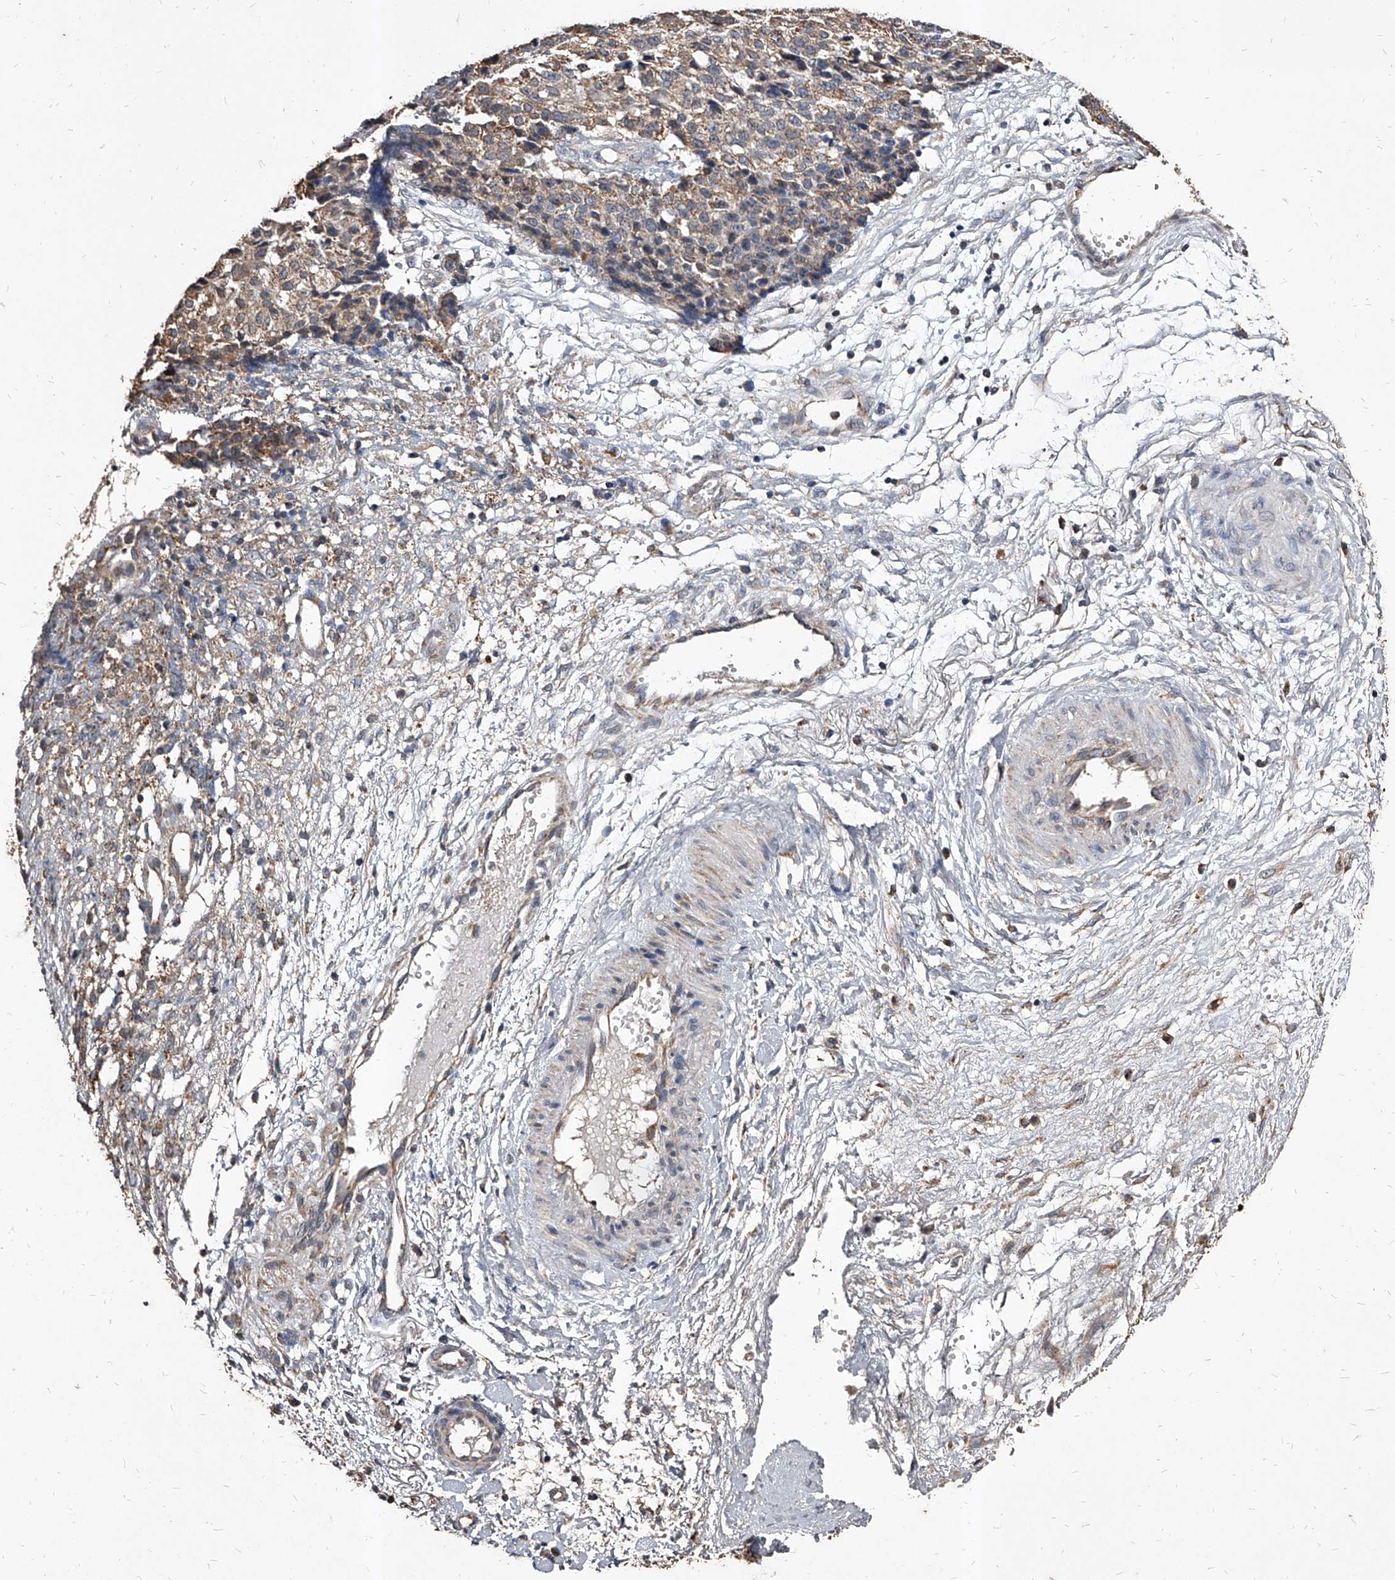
{"staining": {"intensity": "weak", "quantity": ">75%", "location": "cytoplasmic/membranous"}, "tissue": "ovarian cancer", "cell_type": "Tumor cells", "image_type": "cancer", "snomed": [{"axis": "morphology", "description": "Carcinoma, endometroid"}, {"axis": "topography", "description": "Ovary"}], "caption": "Human ovarian cancer stained with a brown dye shows weak cytoplasmic/membranous positive positivity in about >75% of tumor cells.", "gene": "GPR183", "patient": {"sex": "female", "age": 42}}